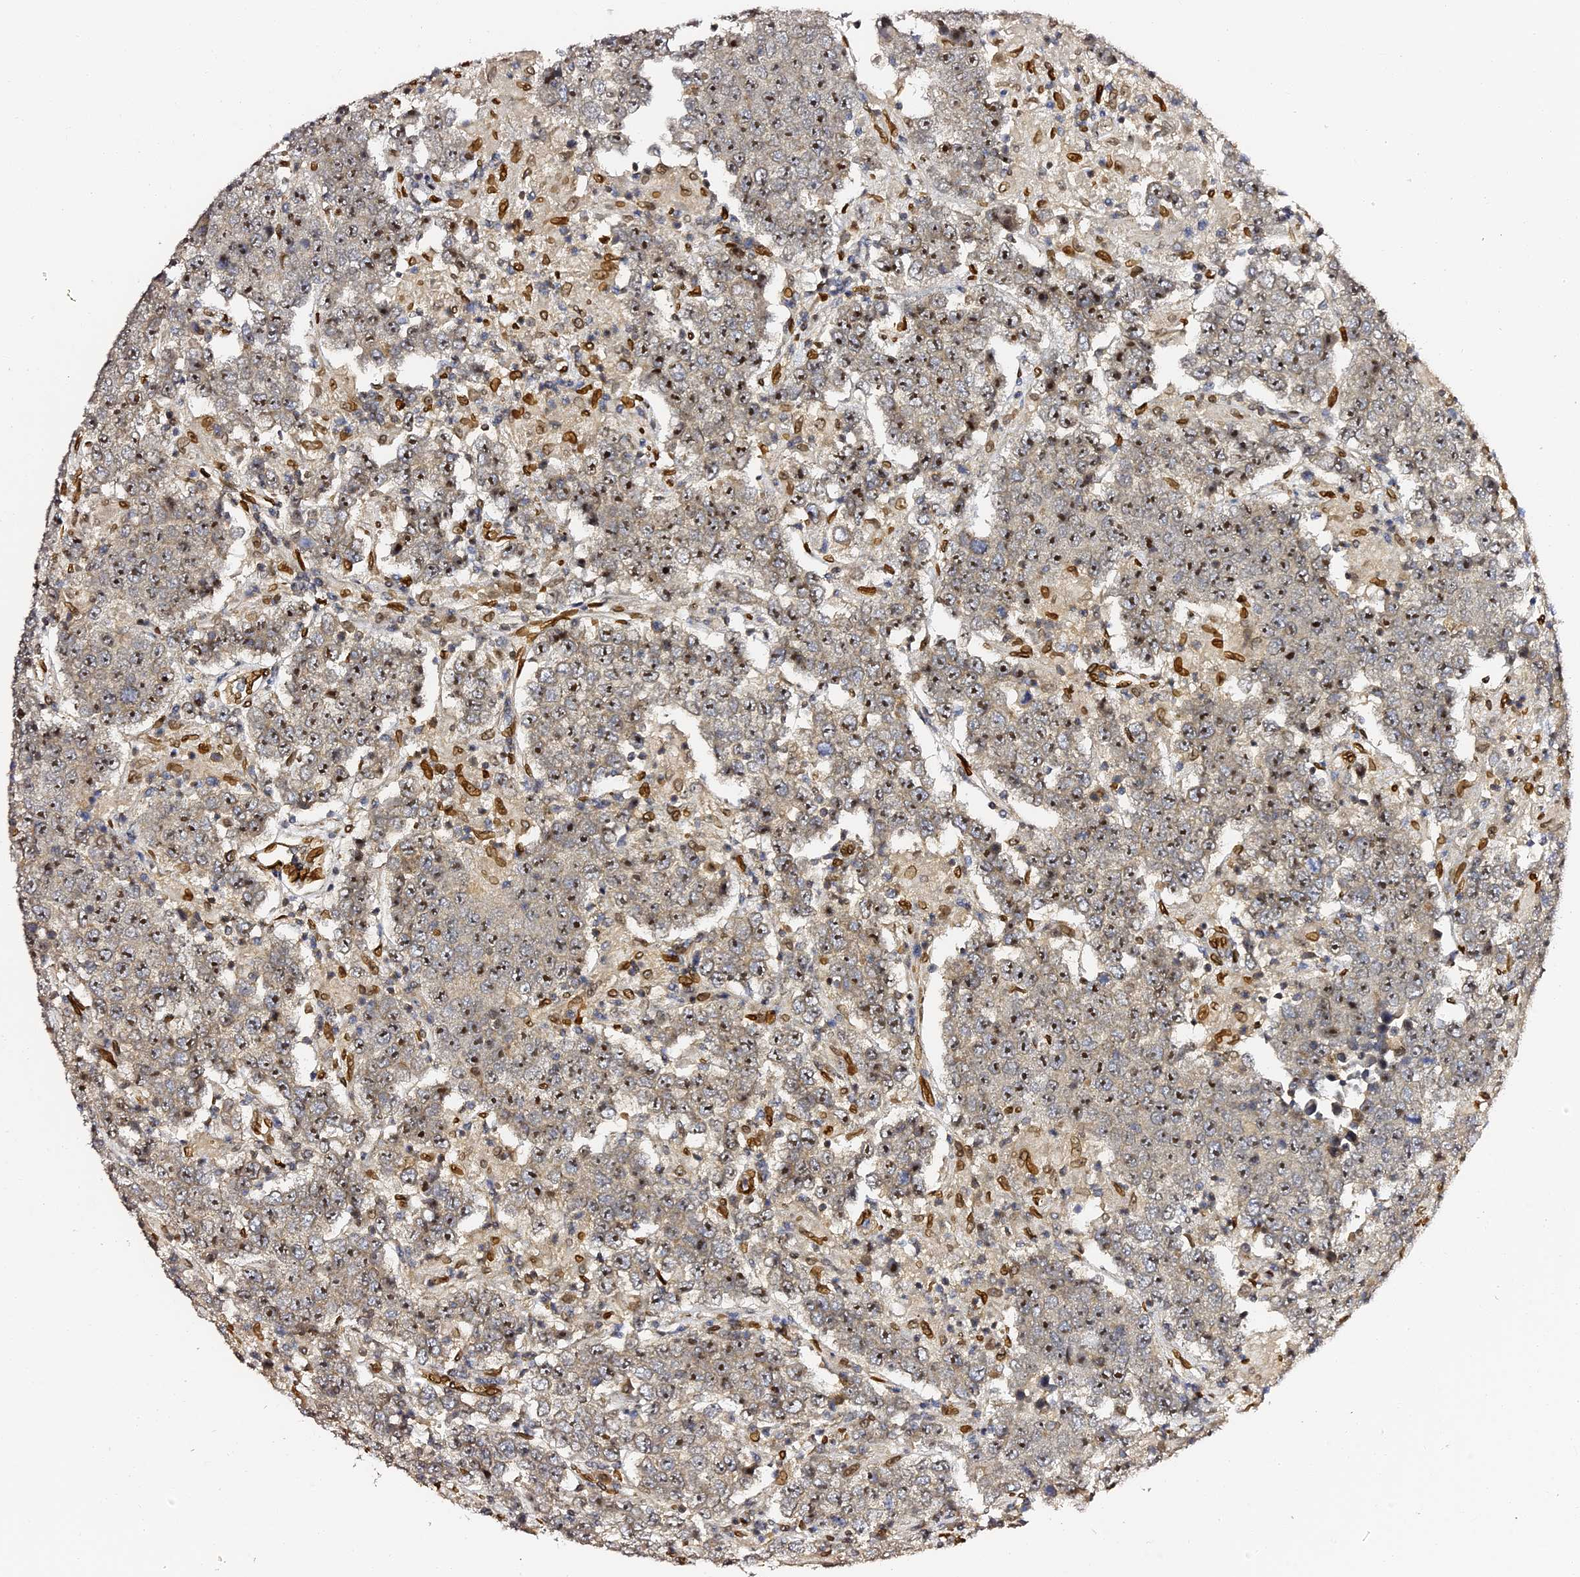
{"staining": {"intensity": "moderate", "quantity": "25%-75%", "location": "nuclear"}, "tissue": "testis cancer", "cell_type": "Tumor cells", "image_type": "cancer", "snomed": [{"axis": "morphology", "description": "Normal tissue, NOS"}, {"axis": "morphology", "description": "Urothelial carcinoma, High grade"}, {"axis": "morphology", "description": "Seminoma, NOS"}, {"axis": "morphology", "description": "Carcinoma, Embryonal, NOS"}, {"axis": "topography", "description": "Urinary bladder"}, {"axis": "topography", "description": "Testis"}], "caption": "Protein staining reveals moderate nuclear positivity in about 25%-75% of tumor cells in testis cancer (embryonal carcinoma). (brown staining indicates protein expression, while blue staining denotes nuclei).", "gene": "ANAPC5", "patient": {"sex": "male", "age": 41}}